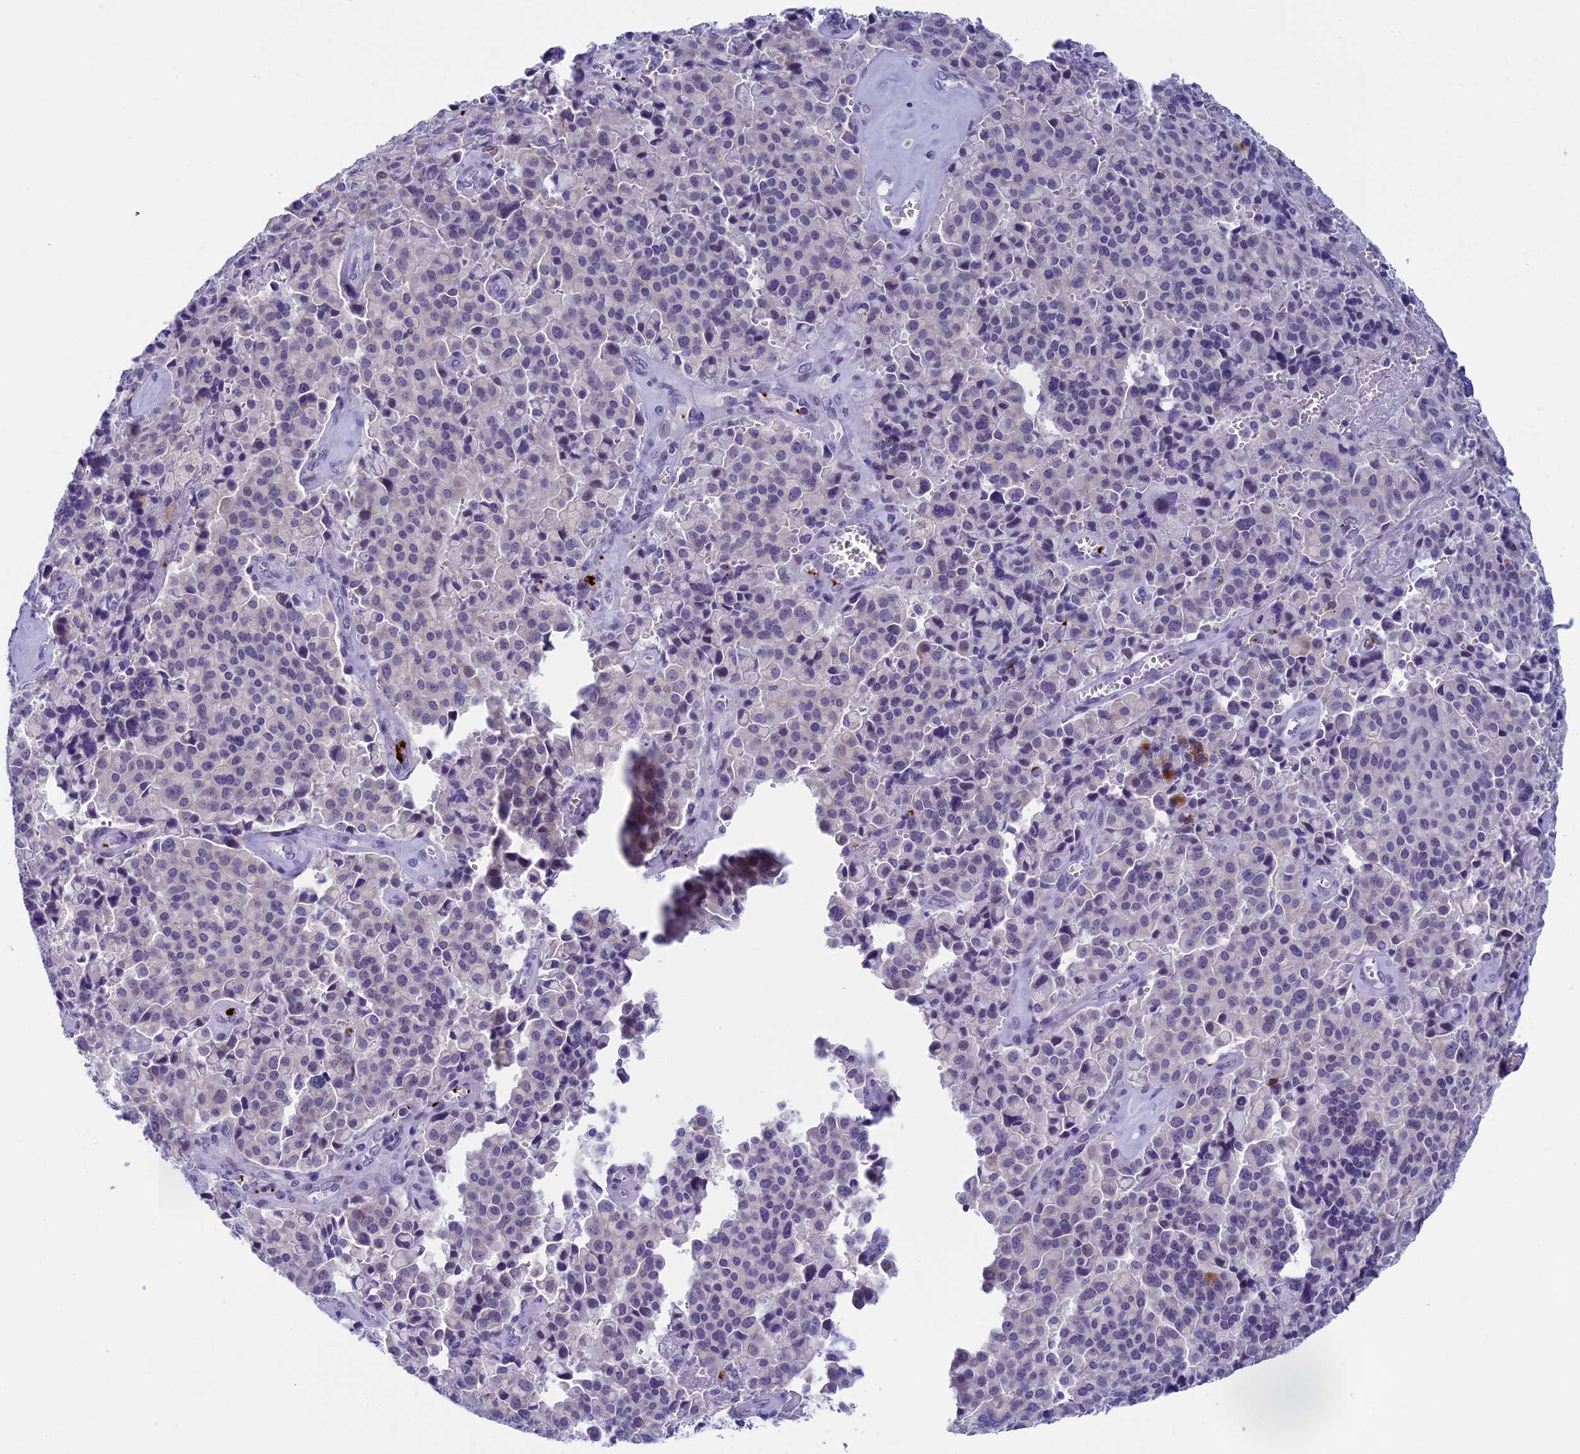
{"staining": {"intensity": "negative", "quantity": "none", "location": "none"}, "tissue": "pancreatic cancer", "cell_type": "Tumor cells", "image_type": "cancer", "snomed": [{"axis": "morphology", "description": "Adenocarcinoma, NOS"}, {"axis": "topography", "description": "Pancreas"}], "caption": "Tumor cells show no significant protein expression in pancreatic adenocarcinoma. The staining was performed using DAB to visualize the protein expression in brown, while the nuclei were stained in blue with hematoxylin (Magnification: 20x).", "gene": "AIFM2", "patient": {"sex": "male", "age": 65}}